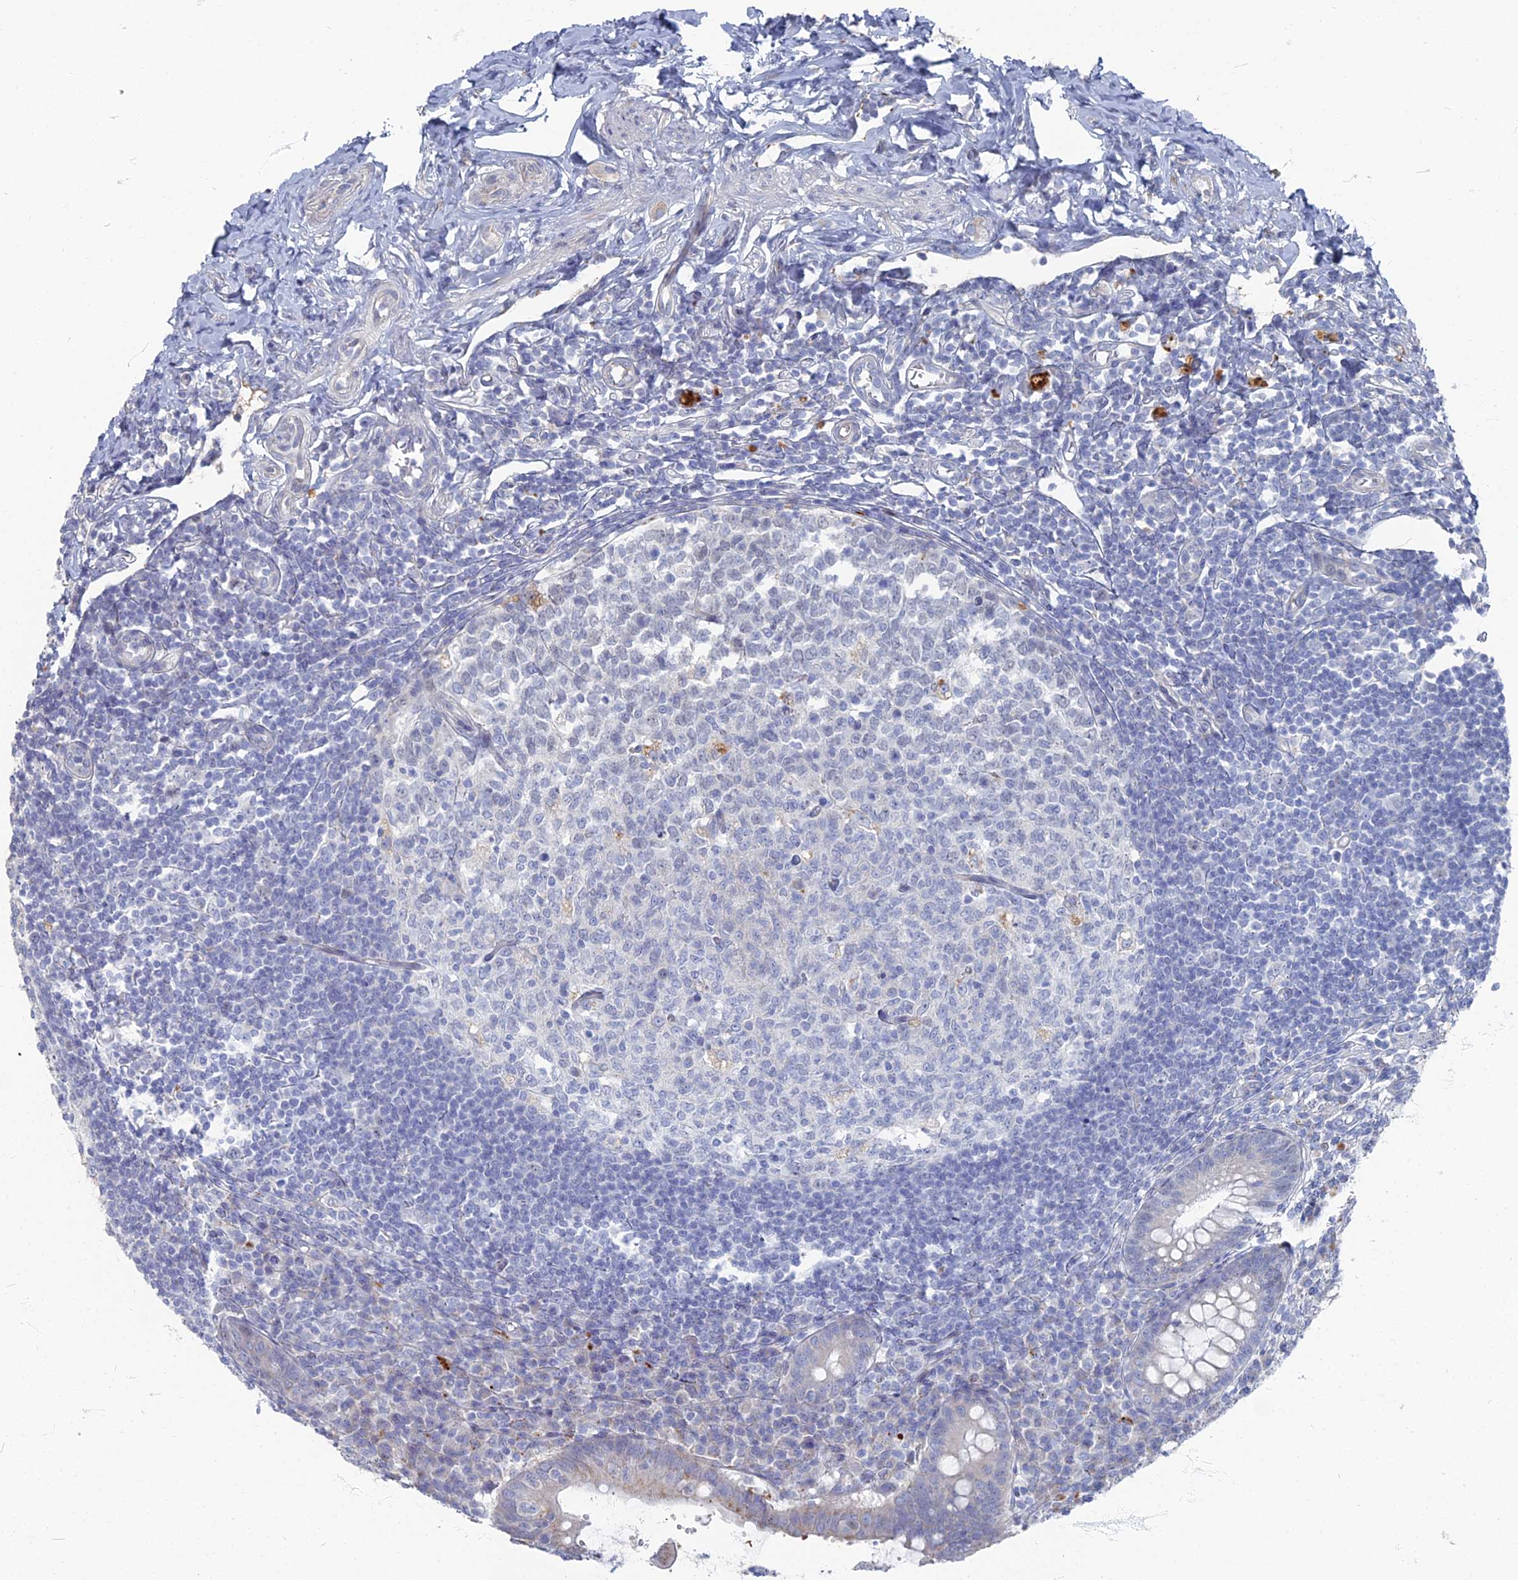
{"staining": {"intensity": "strong", "quantity": "<25%", "location": "cytoplasmic/membranous"}, "tissue": "appendix", "cell_type": "Glandular cells", "image_type": "normal", "snomed": [{"axis": "morphology", "description": "Normal tissue, NOS"}, {"axis": "topography", "description": "Appendix"}], "caption": "This image demonstrates normal appendix stained with IHC to label a protein in brown. The cytoplasmic/membranous of glandular cells show strong positivity for the protein. Nuclei are counter-stained blue.", "gene": "TMEM128", "patient": {"sex": "female", "age": 33}}